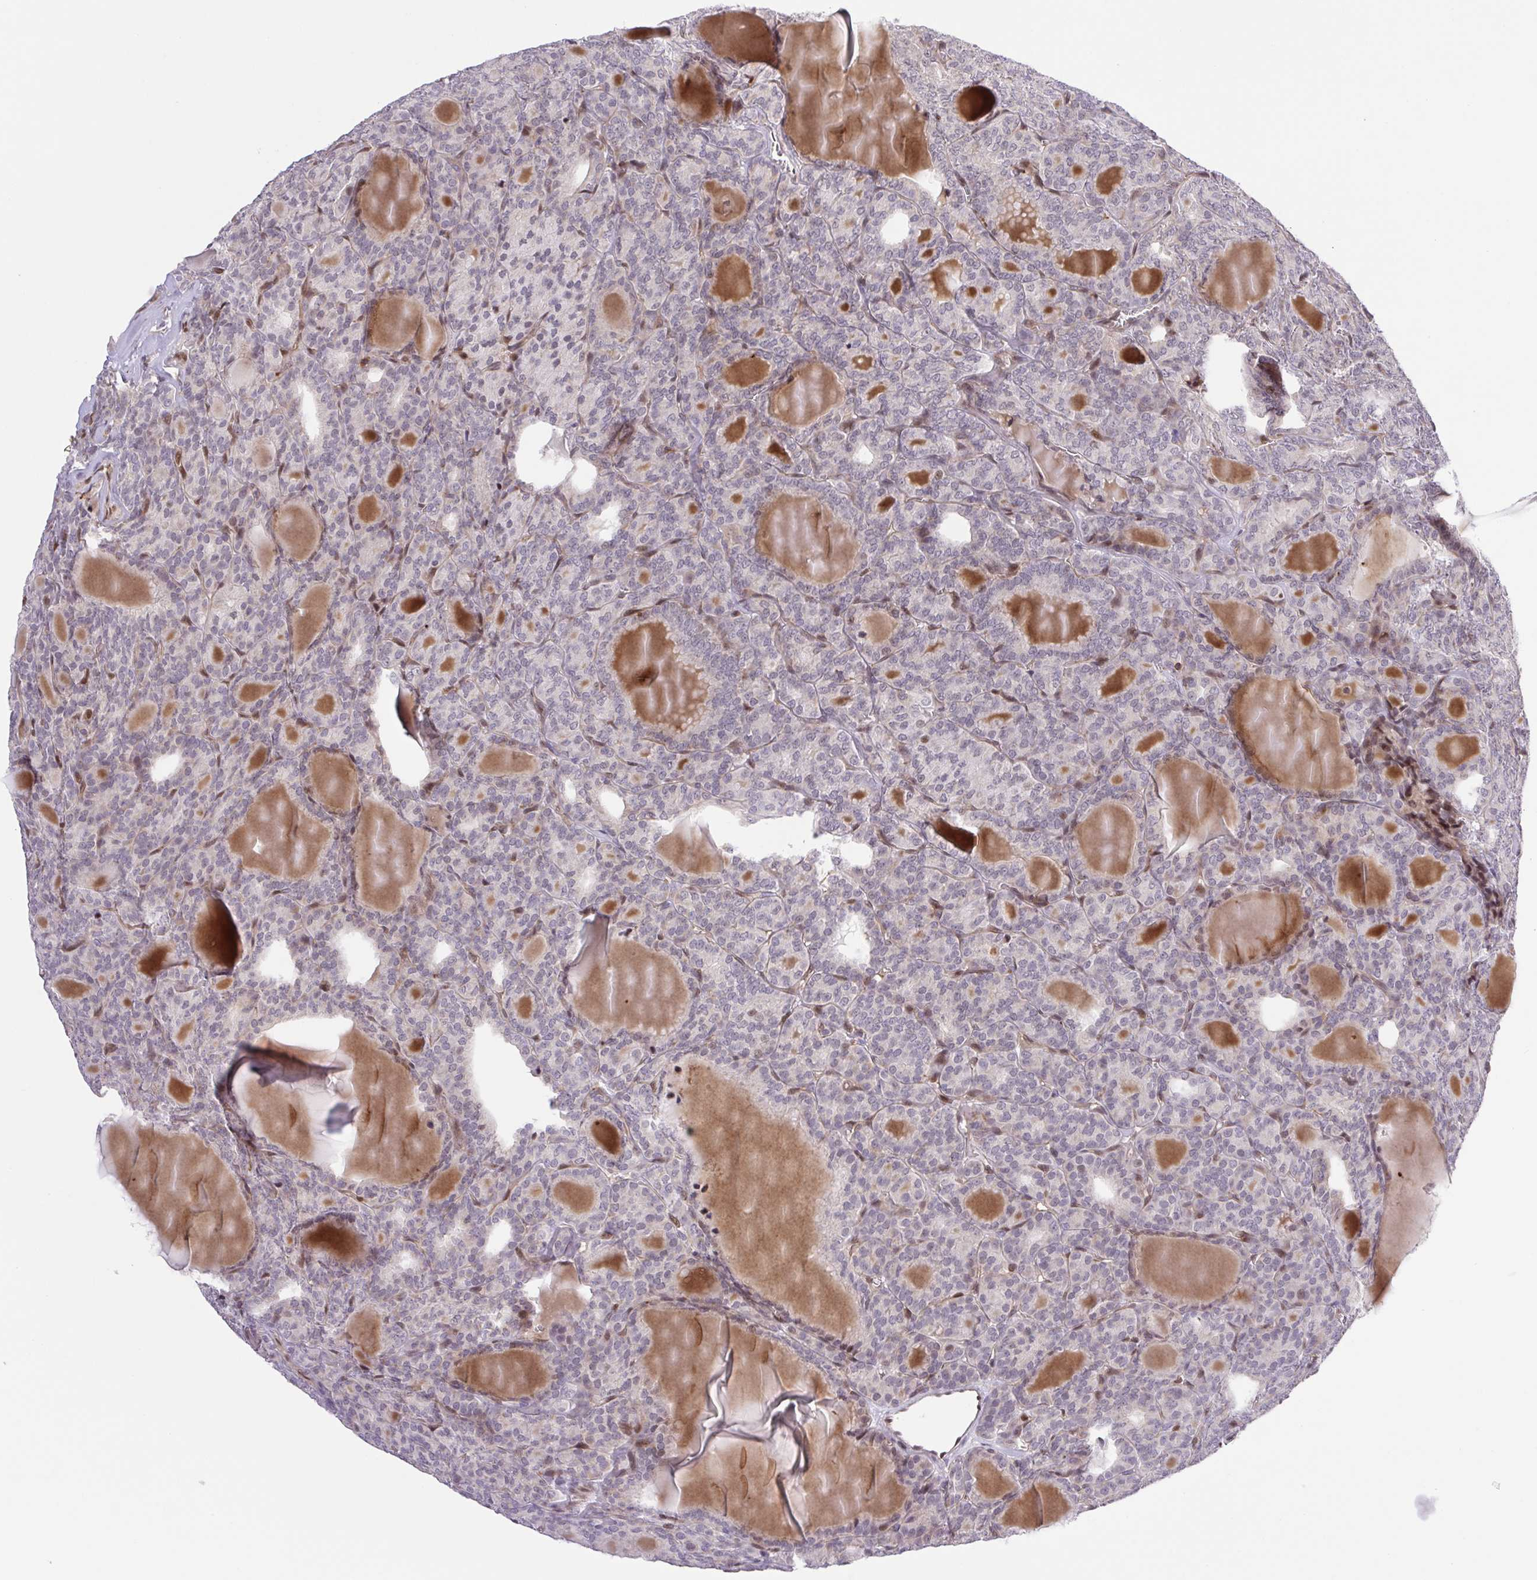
{"staining": {"intensity": "weak", "quantity": "<25%", "location": "nuclear"}, "tissue": "thyroid cancer", "cell_type": "Tumor cells", "image_type": "cancer", "snomed": [{"axis": "morphology", "description": "Follicular adenoma carcinoma, NOS"}, {"axis": "topography", "description": "Thyroid gland"}], "caption": "This image is of follicular adenoma carcinoma (thyroid) stained with IHC to label a protein in brown with the nuclei are counter-stained blue. There is no expression in tumor cells.", "gene": "ERG", "patient": {"sex": "male", "age": 74}}